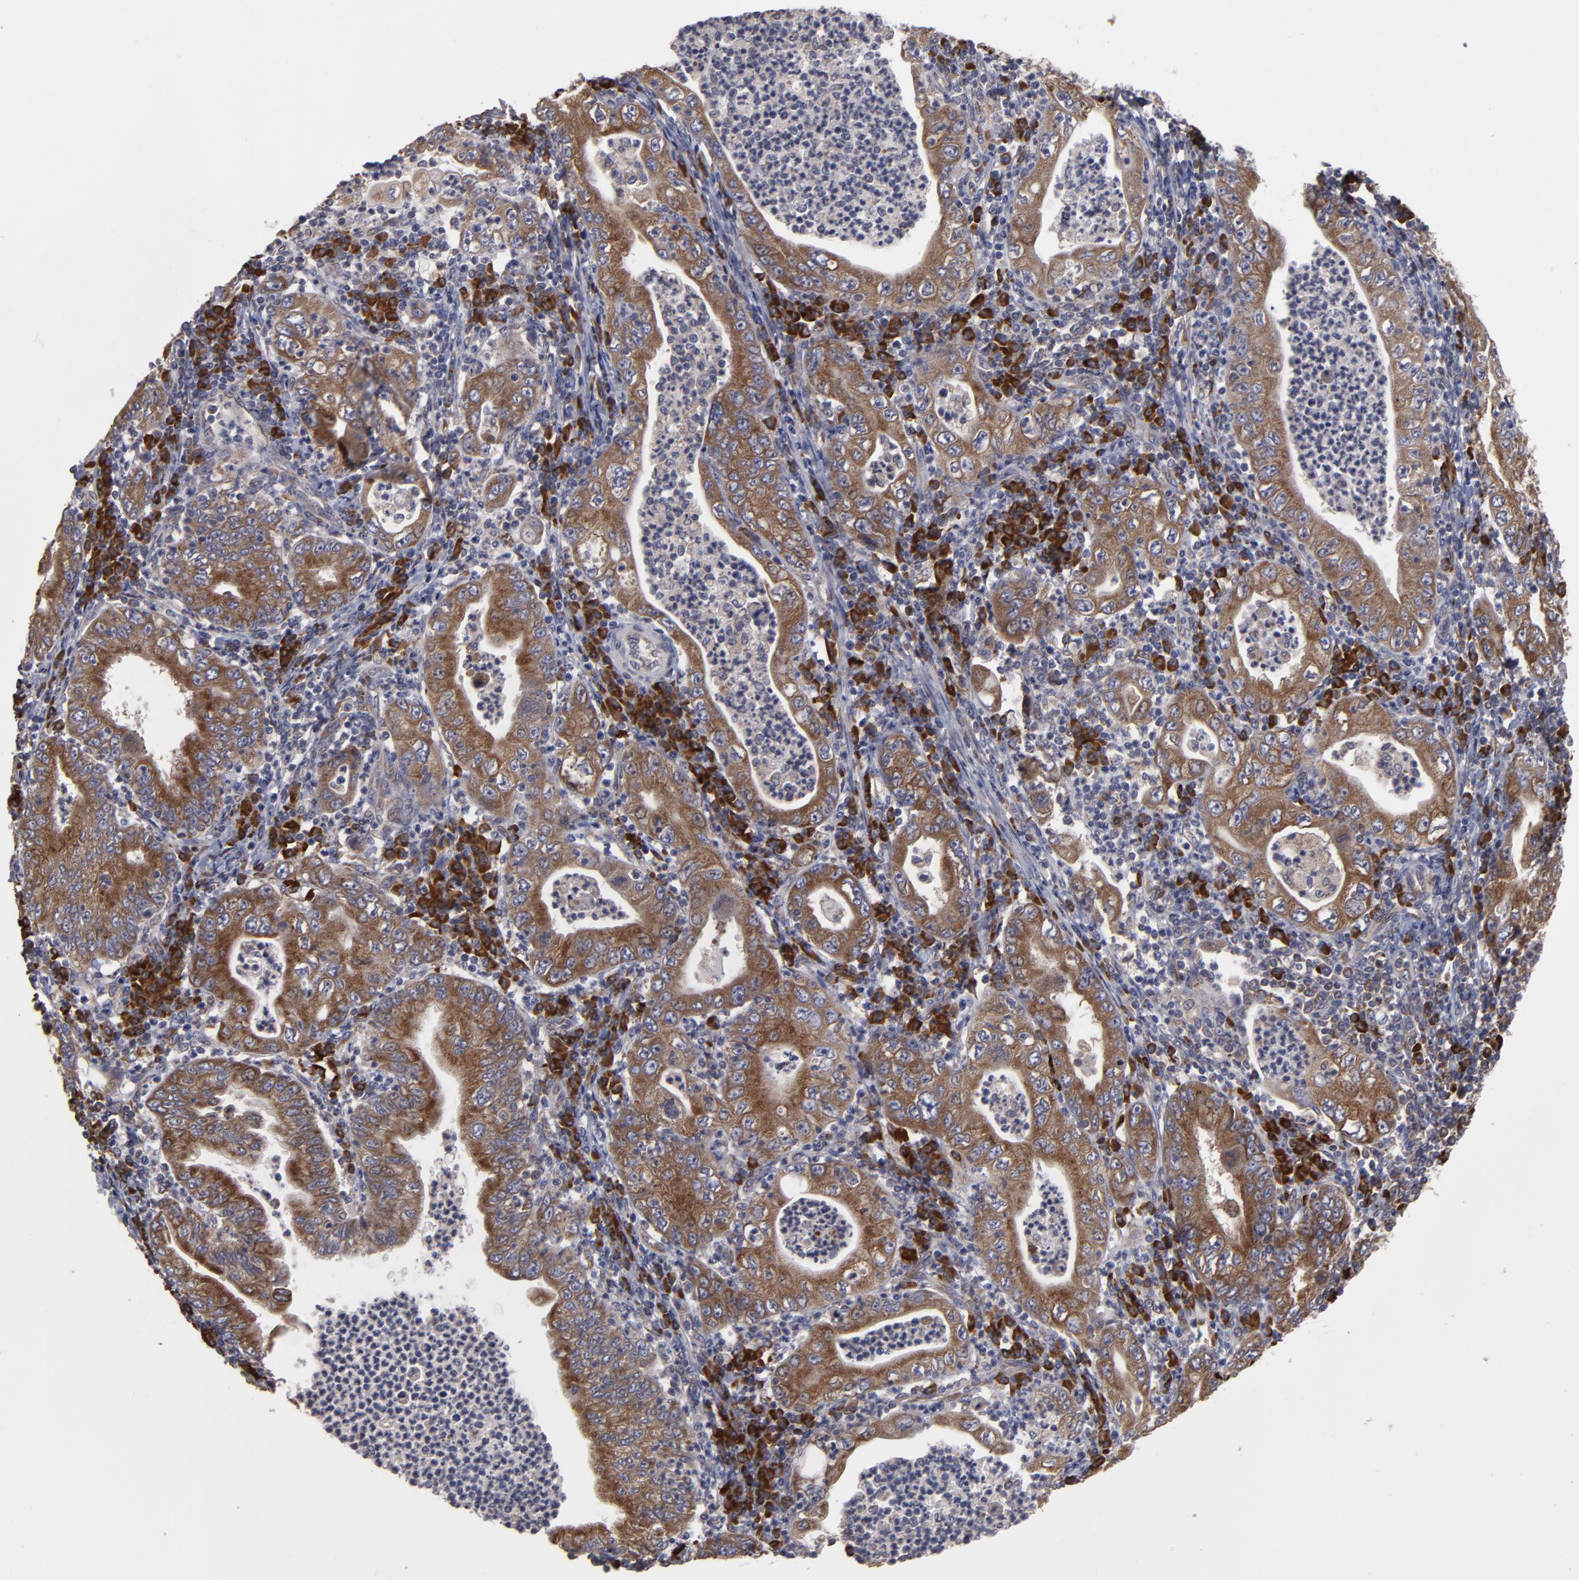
{"staining": {"intensity": "moderate", "quantity": ">75%", "location": "cytoplasmic/membranous"}, "tissue": "stomach cancer", "cell_type": "Tumor cells", "image_type": "cancer", "snomed": [{"axis": "morphology", "description": "Normal tissue, NOS"}, {"axis": "morphology", "description": "Adenocarcinoma, NOS"}, {"axis": "topography", "description": "Esophagus"}, {"axis": "topography", "description": "Stomach, upper"}, {"axis": "topography", "description": "Peripheral nerve tissue"}], "caption": "Protein staining reveals moderate cytoplasmic/membranous staining in approximately >75% of tumor cells in stomach cancer (adenocarcinoma). The staining was performed using DAB to visualize the protein expression in brown, while the nuclei were stained in blue with hematoxylin (Magnification: 20x).", "gene": "SND1", "patient": {"sex": "male", "age": 62}}